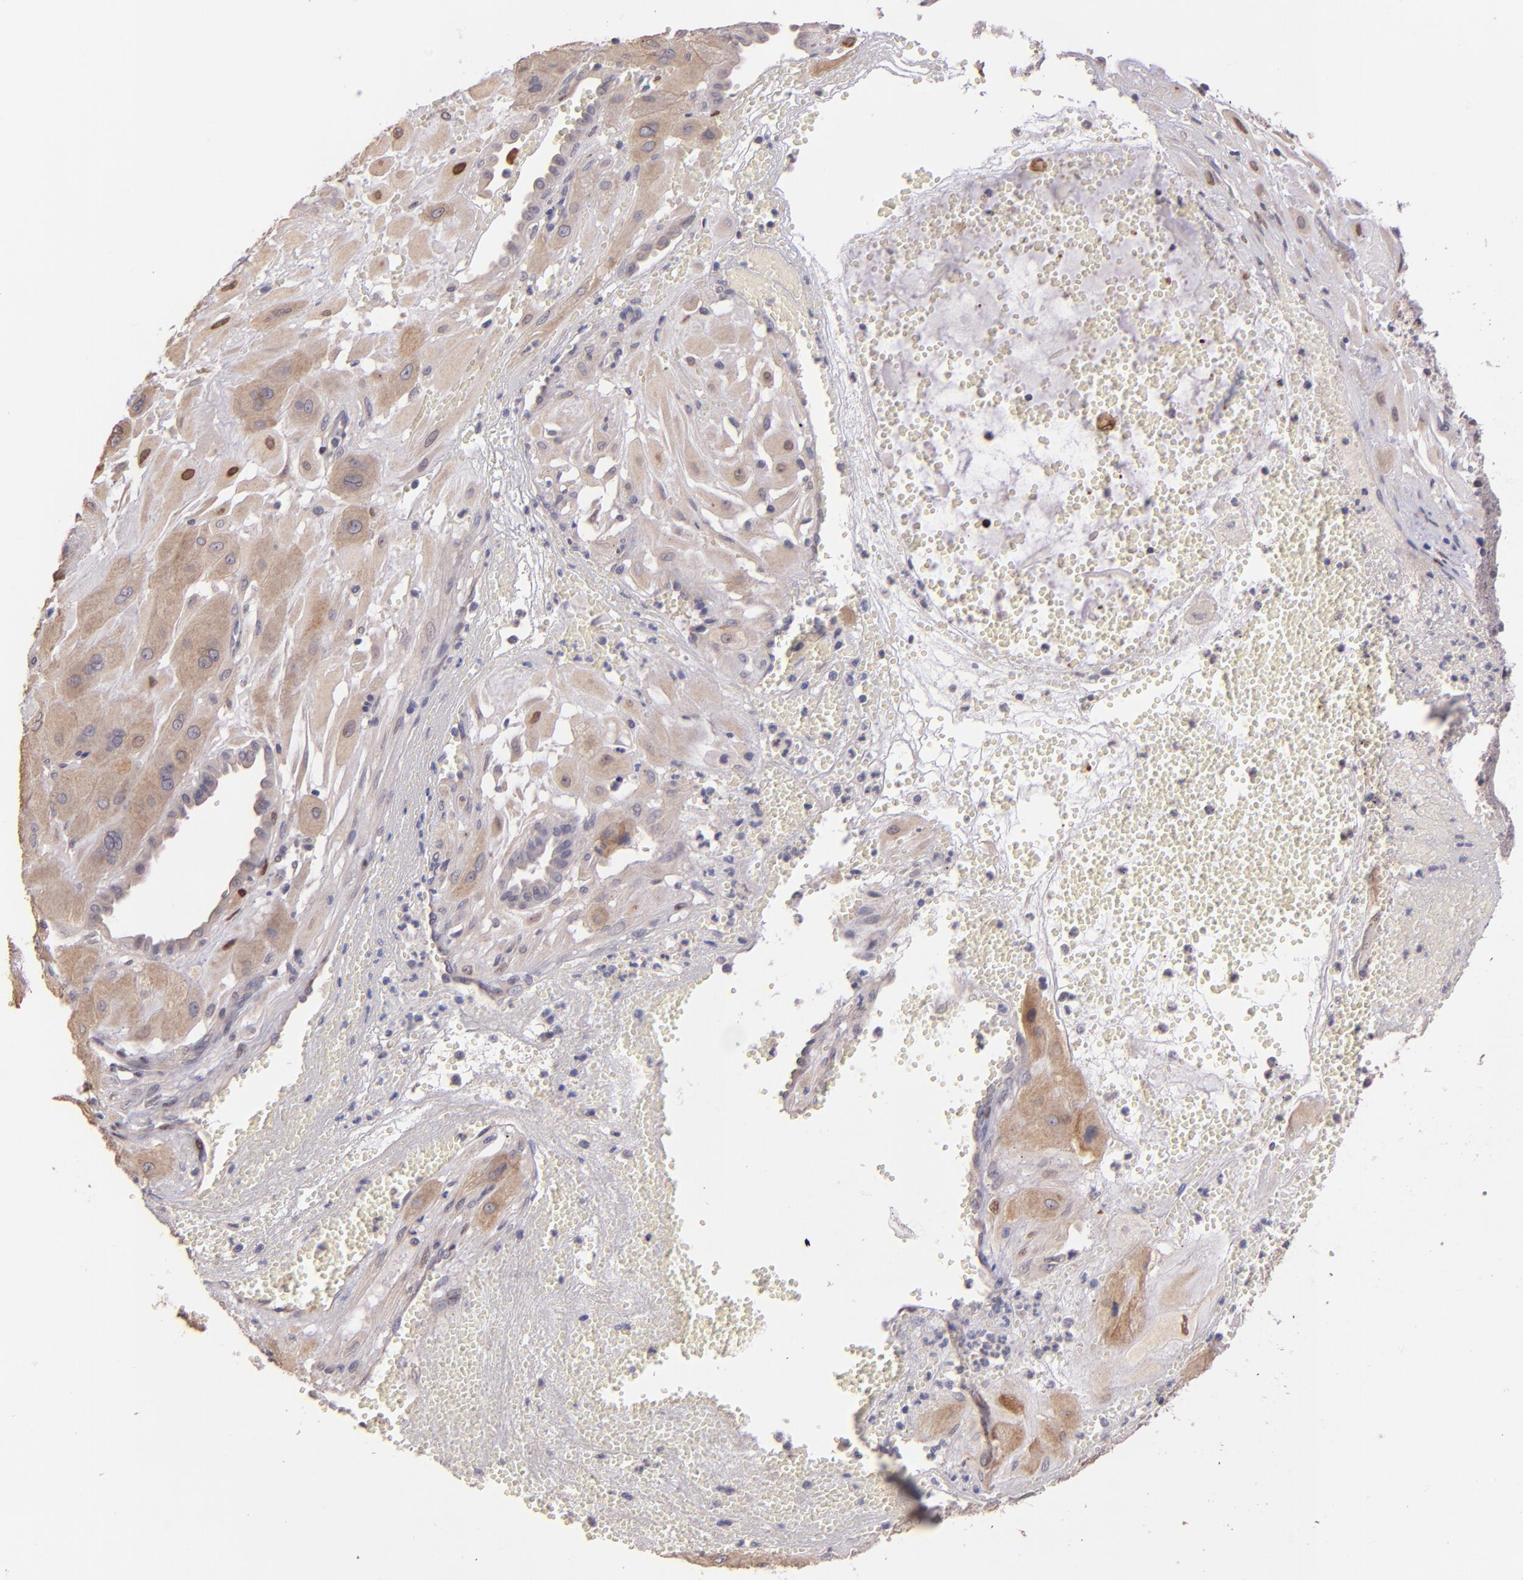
{"staining": {"intensity": "weak", "quantity": "25%-75%", "location": "cytoplasmic/membranous"}, "tissue": "cervical cancer", "cell_type": "Tumor cells", "image_type": "cancer", "snomed": [{"axis": "morphology", "description": "Squamous cell carcinoma, NOS"}, {"axis": "topography", "description": "Cervix"}], "caption": "Weak cytoplasmic/membranous expression for a protein is appreciated in about 25%-75% of tumor cells of cervical cancer using immunohistochemistry.", "gene": "NUP62CL", "patient": {"sex": "female", "age": 34}}